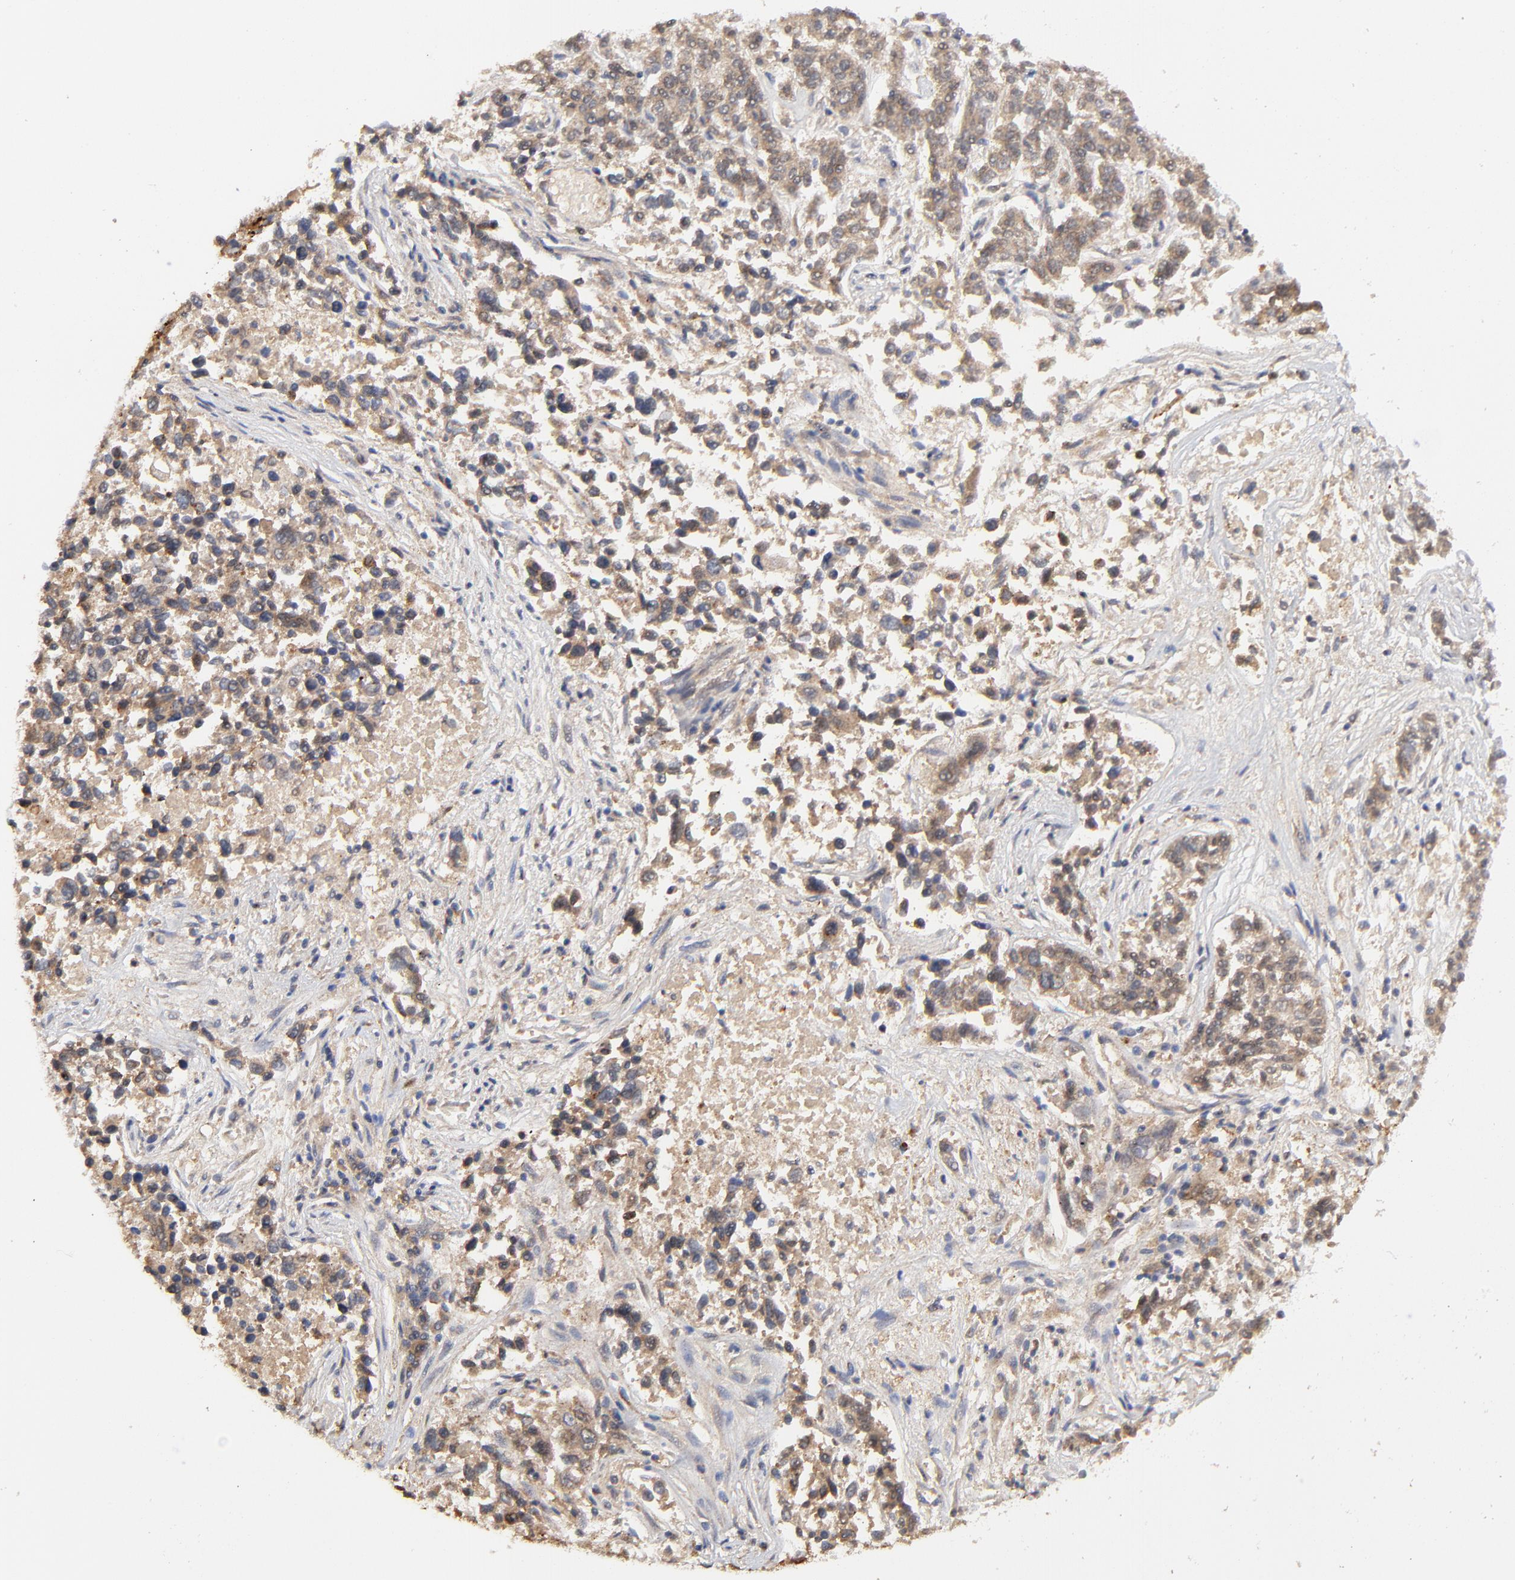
{"staining": {"intensity": "weak", "quantity": ">75%", "location": "cytoplasmic/membranous"}, "tissue": "lung cancer", "cell_type": "Tumor cells", "image_type": "cancer", "snomed": [{"axis": "morphology", "description": "Adenocarcinoma, NOS"}, {"axis": "topography", "description": "Lung"}], "caption": "Adenocarcinoma (lung) stained with a protein marker shows weak staining in tumor cells.", "gene": "LGALS3", "patient": {"sex": "male", "age": 84}}